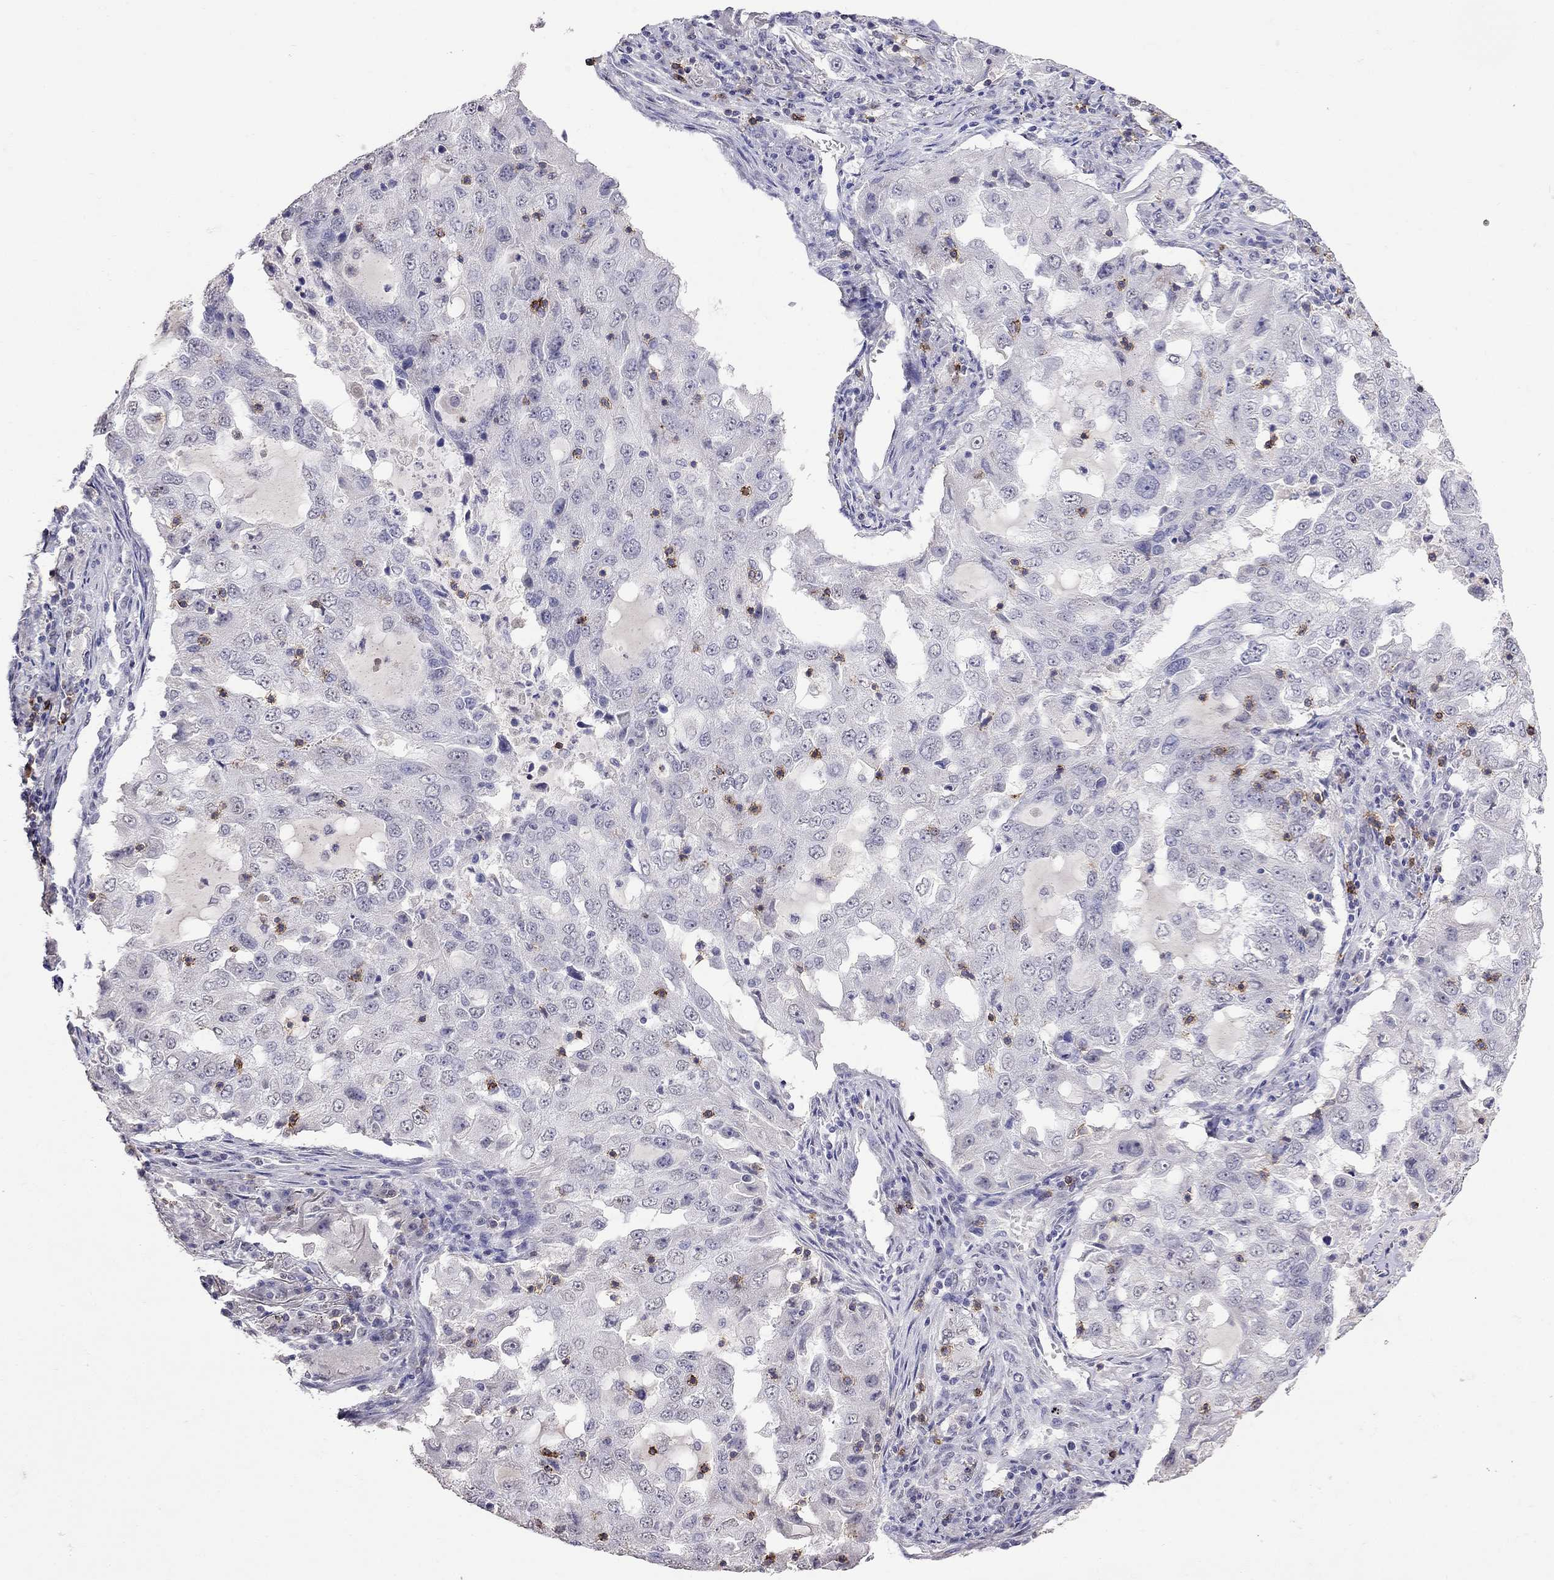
{"staining": {"intensity": "negative", "quantity": "none", "location": "none"}, "tissue": "lung cancer", "cell_type": "Tumor cells", "image_type": "cancer", "snomed": [{"axis": "morphology", "description": "Adenocarcinoma, NOS"}, {"axis": "topography", "description": "Lung"}], "caption": "DAB (3,3'-diaminobenzidine) immunohistochemical staining of human adenocarcinoma (lung) demonstrates no significant positivity in tumor cells.", "gene": "CD8B", "patient": {"sex": "female", "age": 61}}